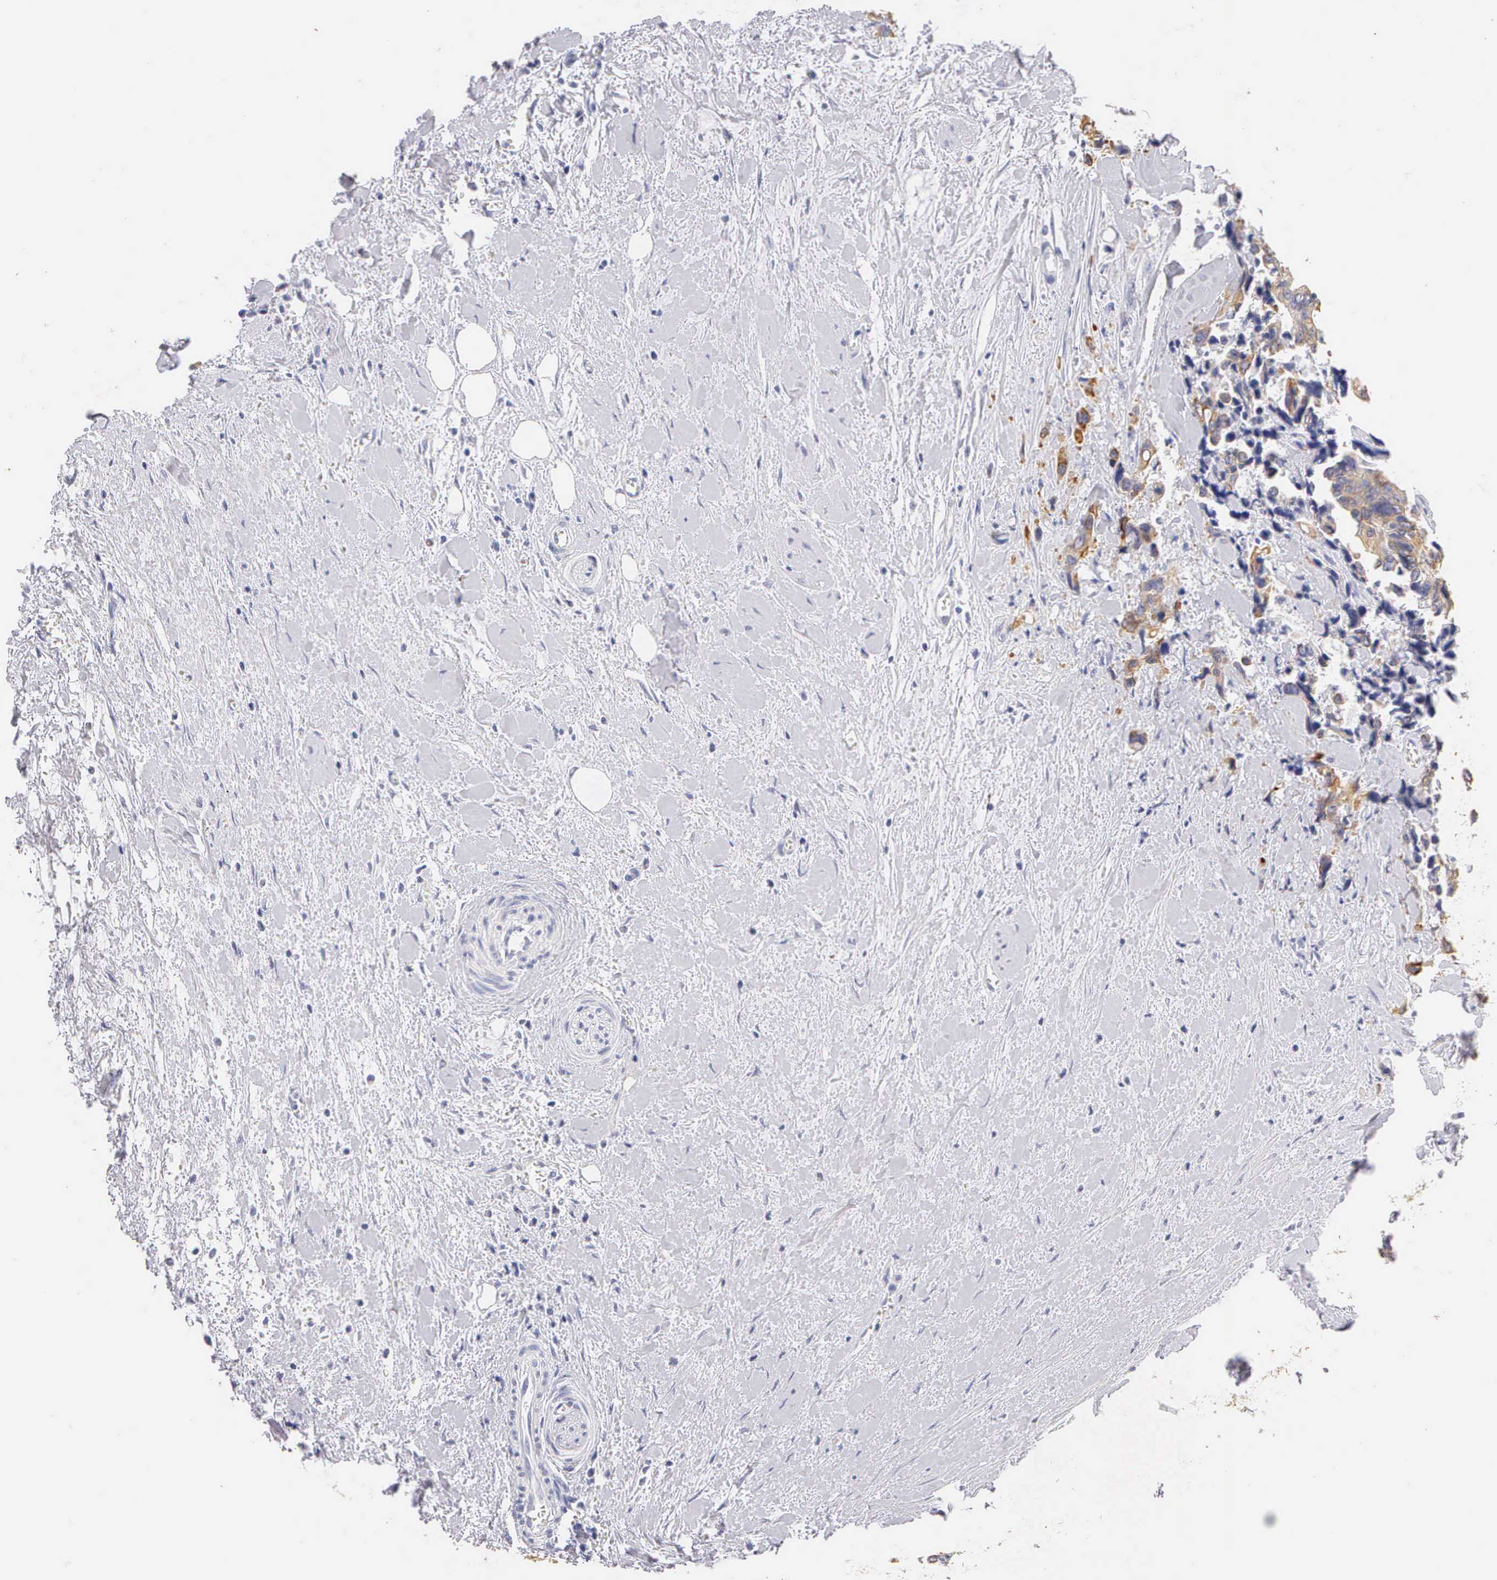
{"staining": {"intensity": "moderate", "quantity": ">75%", "location": "cytoplasmic/membranous"}, "tissue": "colorectal cancer", "cell_type": "Tumor cells", "image_type": "cancer", "snomed": [{"axis": "morphology", "description": "Adenocarcinoma, NOS"}, {"axis": "topography", "description": "Rectum"}], "caption": "There is medium levels of moderate cytoplasmic/membranous positivity in tumor cells of colorectal cancer, as demonstrated by immunohistochemical staining (brown color).", "gene": "KRT17", "patient": {"sex": "male", "age": 76}}